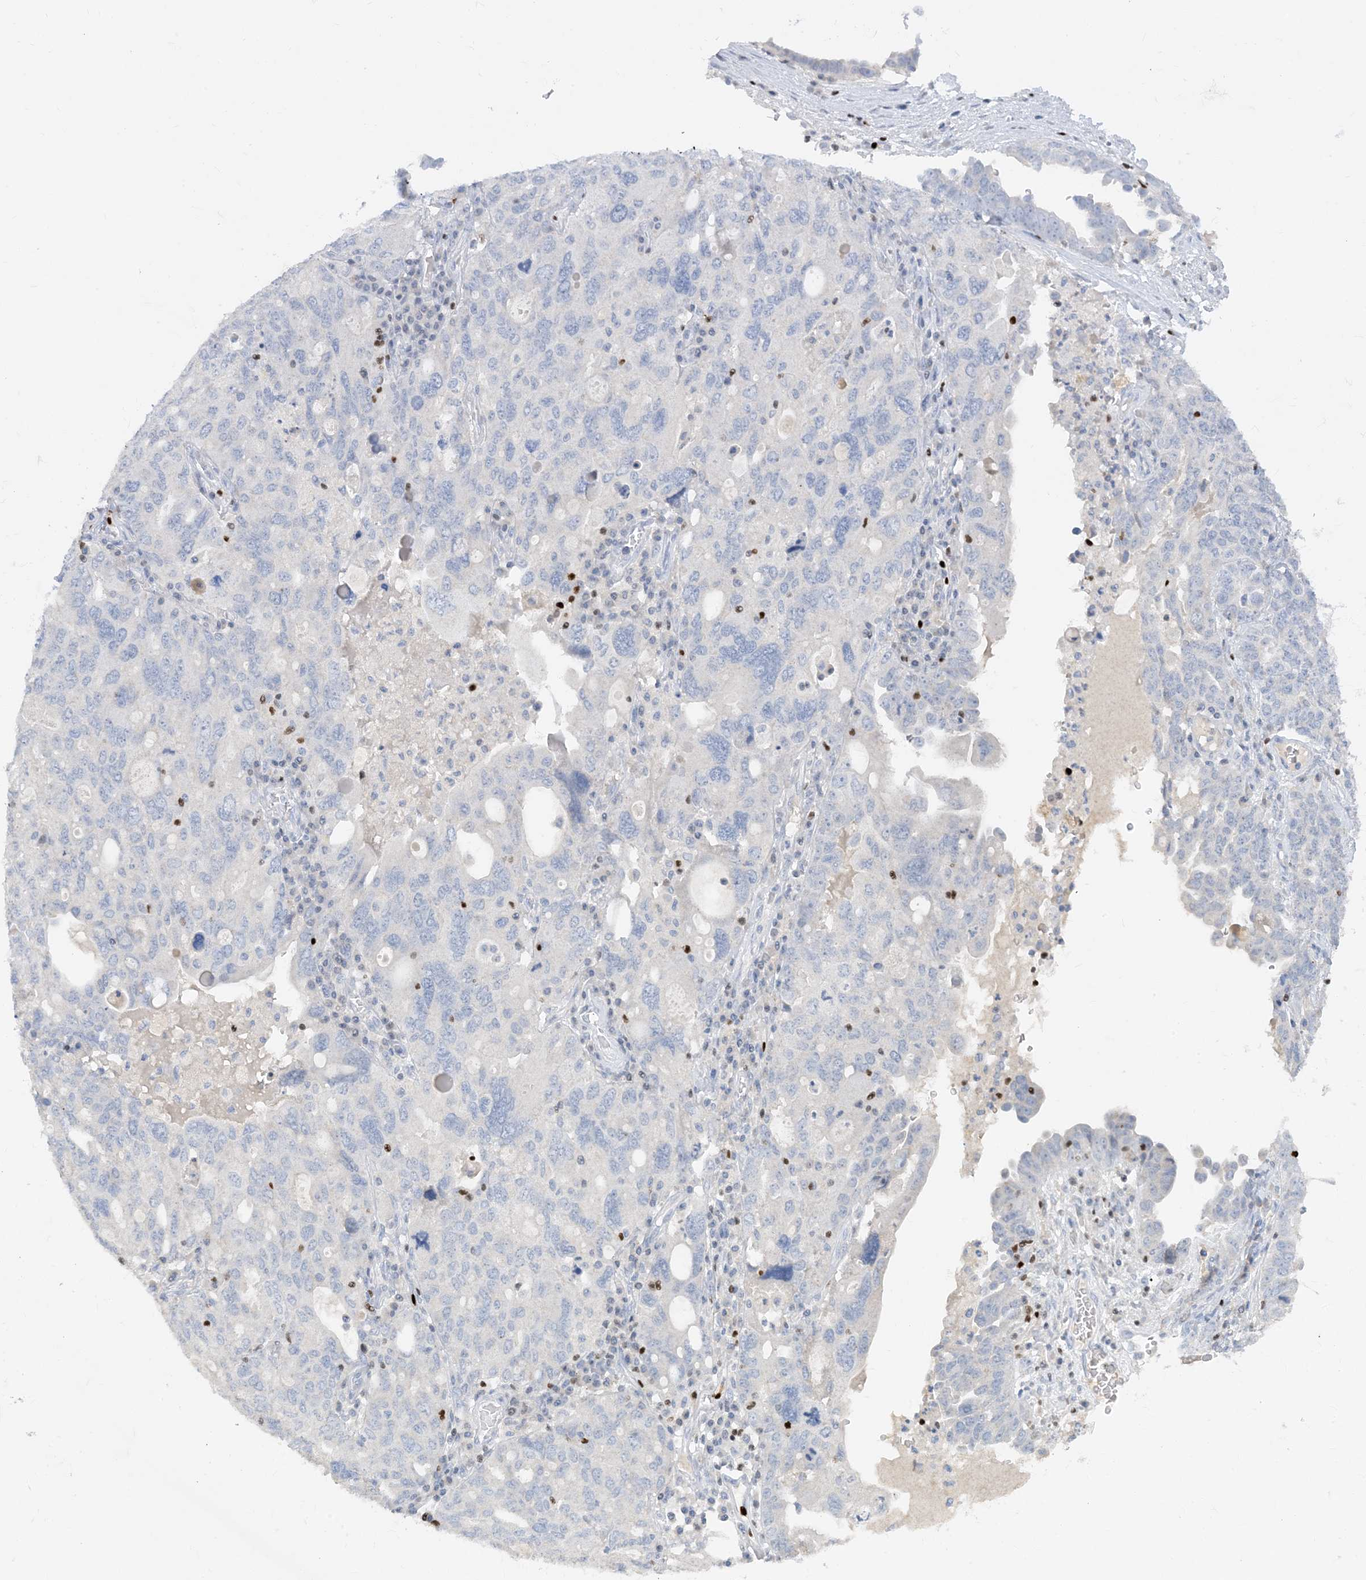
{"staining": {"intensity": "negative", "quantity": "none", "location": "none"}, "tissue": "ovarian cancer", "cell_type": "Tumor cells", "image_type": "cancer", "snomed": [{"axis": "morphology", "description": "Carcinoma, endometroid"}, {"axis": "topography", "description": "Ovary"}], "caption": "Ovarian cancer stained for a protein using immunohistochemistry exhibits no expression tumor cells.", "gene": "TBX21", "patient": {"sex": "female", "age": 62}}